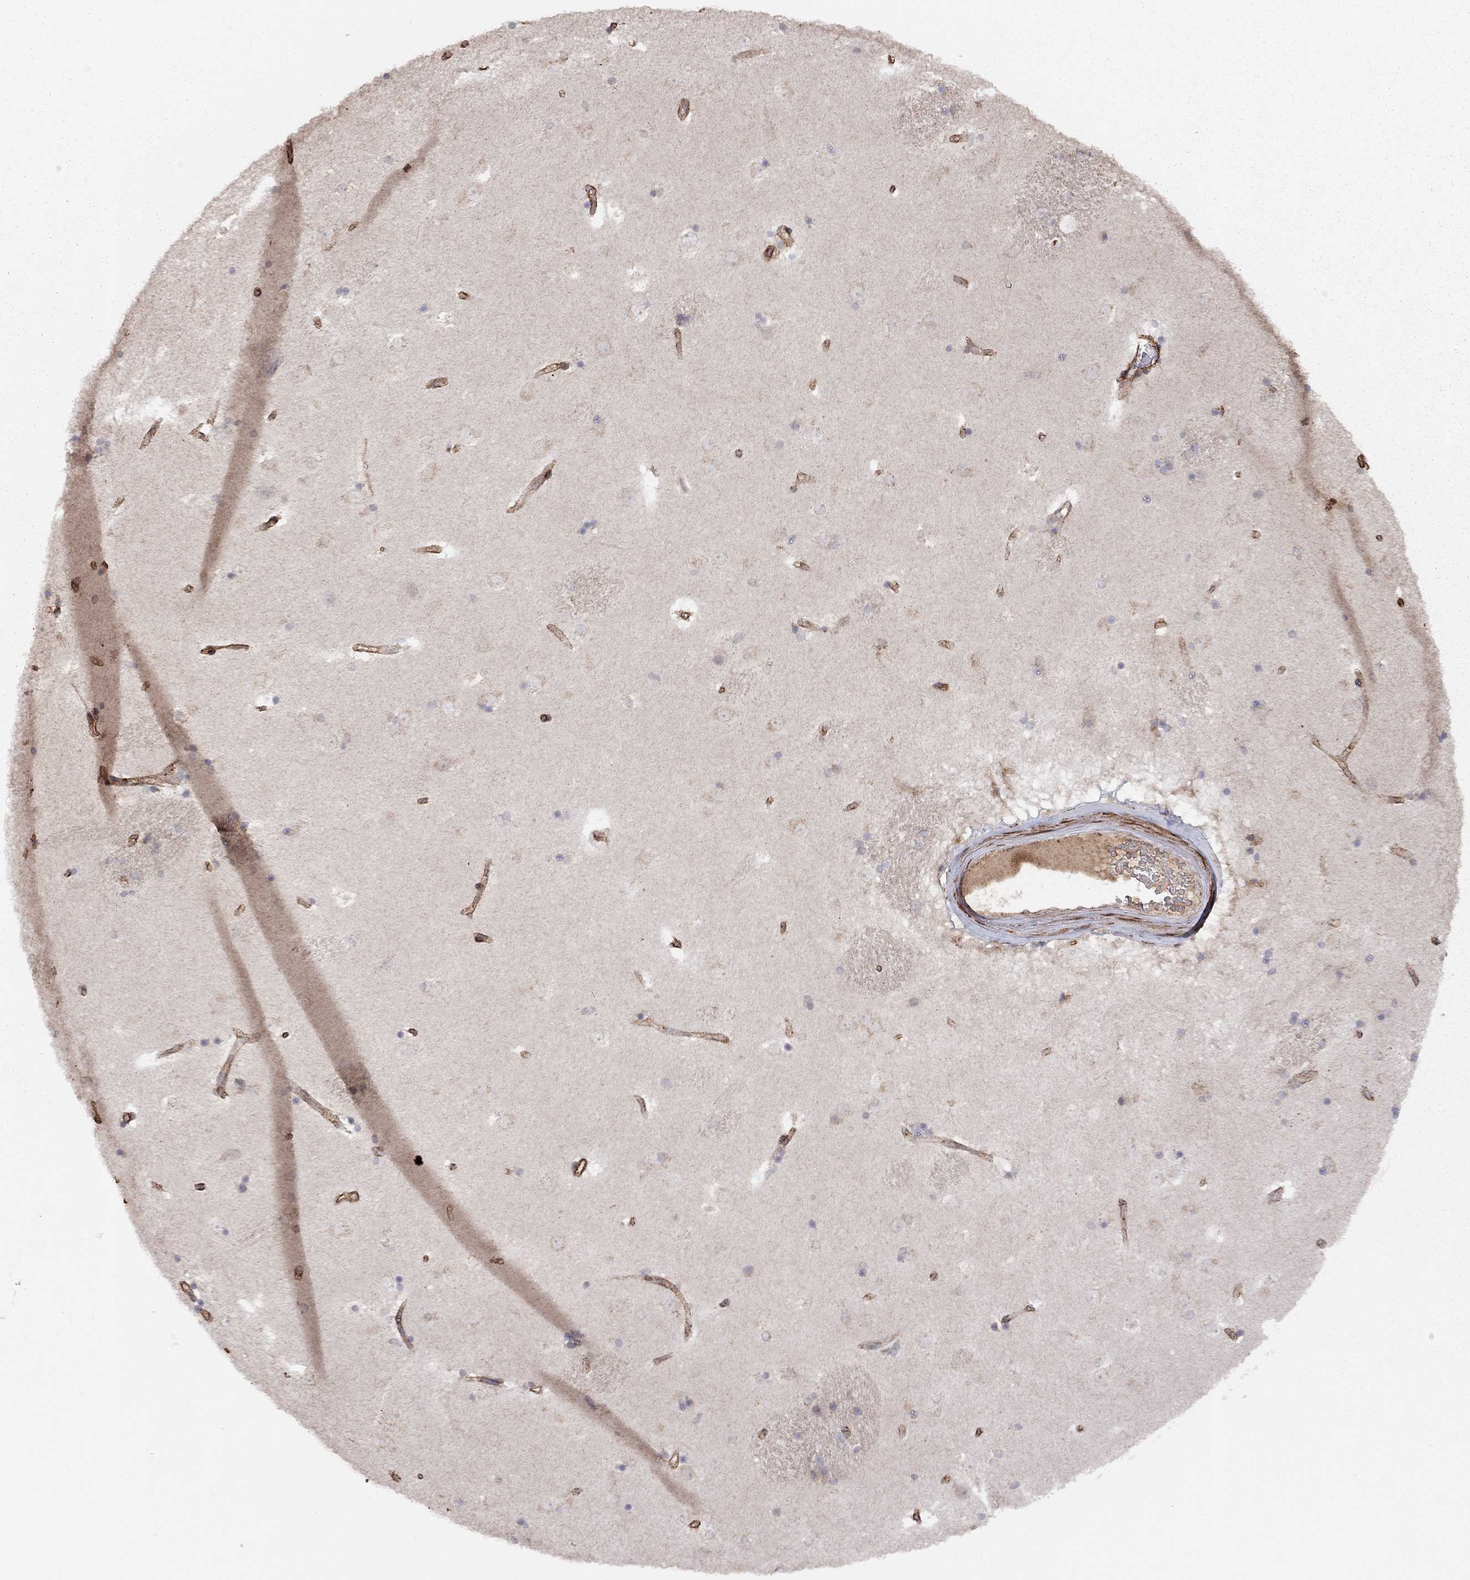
{"staining": {"intensity": "negative", "quantity": "none", "location": "none"}, "tissue": "caudate", "cell_type": "Glial cells", "image_type": "normal", "snomed": [{"axis": "morphology", "description": "Normal tissue, NOS"}, {"axis": "topography", "description": "Lateral ventricle wall"}], "caption": "Image shows no significant protein staining in glial cells of benign caudate.", "gene": "EXOC3L2", "patient": {"sex": "male", "age": 51}}